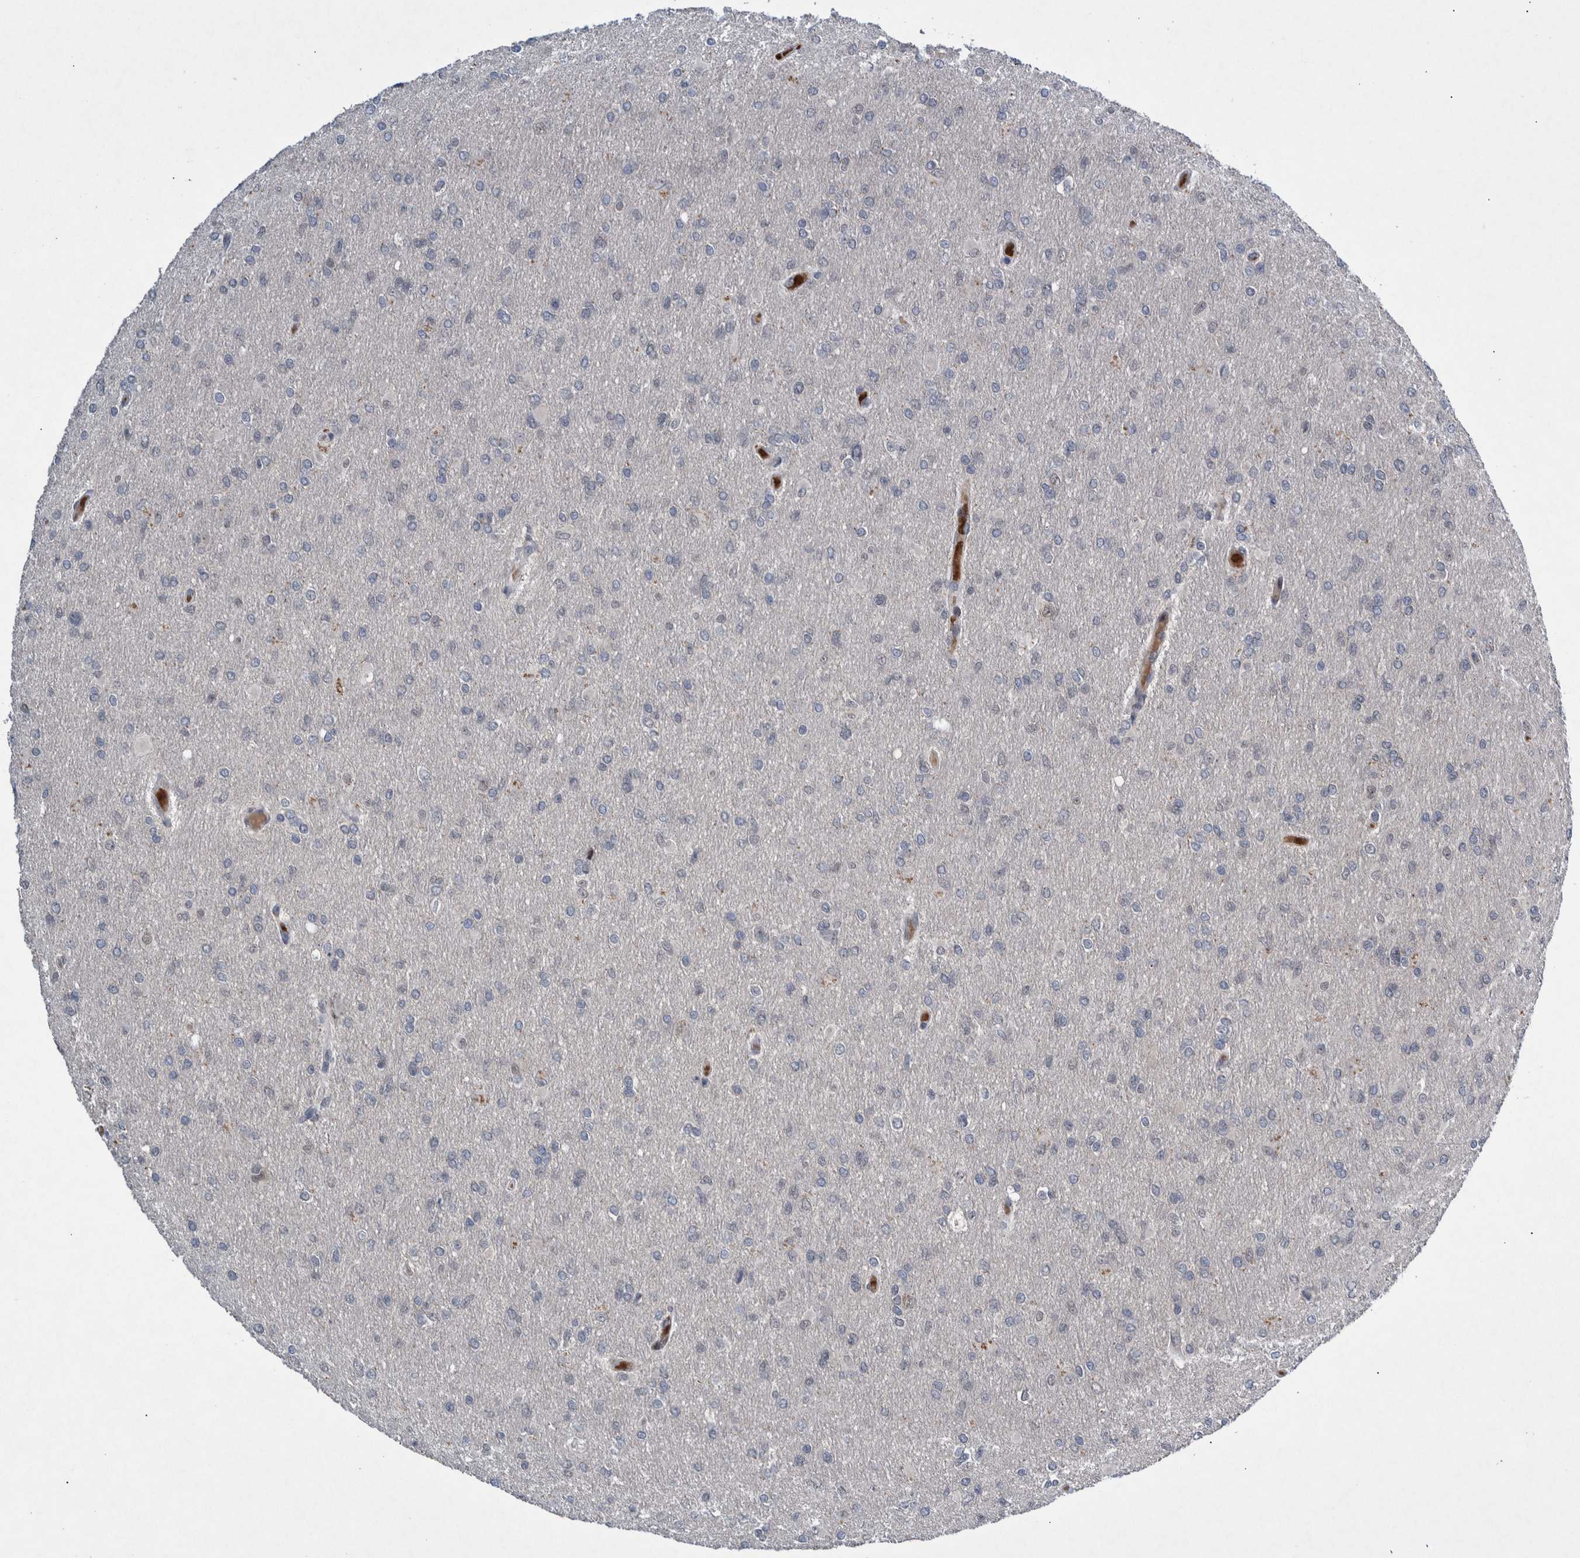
{"staining": {"intensity": "negative", "quantity": "none", "location": "none"}, "tissue": "glioma", "cell_type": "Tumor cells", "image_type": "cancer", "snomed": [{"axis": "morphology", "description": "Glioma, malignant, High grade"}, {"axis": "topography", "description": "Cerebral cortex"}], "caption": "High power microscopy image of an immunohistochemistry image of glioma, revealing no significant positivity in tumor cells. The staining is performed using DAB (3,3'-diaminobenzidine) brown chromogen with nuclei counter-stained in using hematoxylin.", "gene": "ESRP1", "patient": {"sex": "female", "age": 36}}